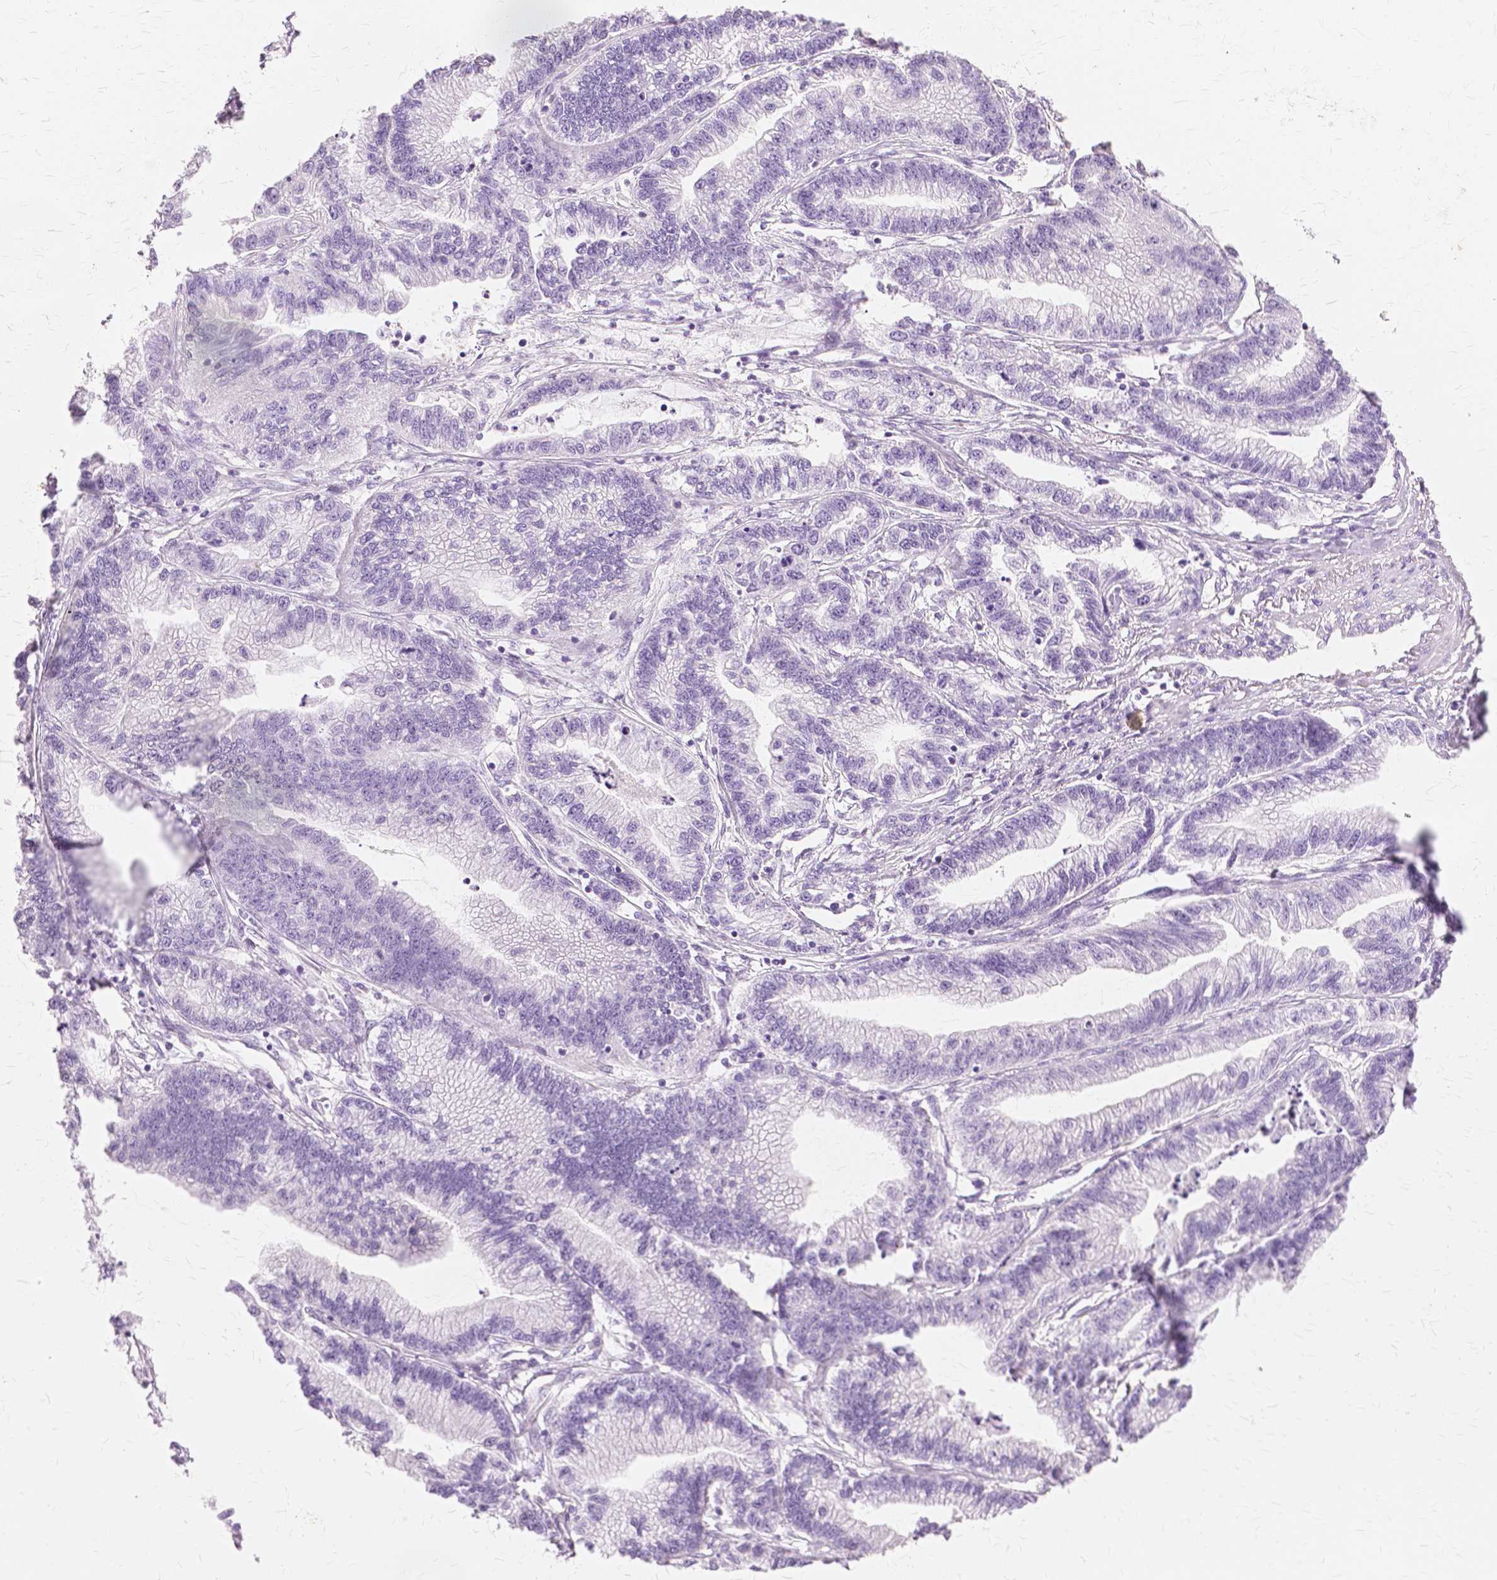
{"staining": {"intensity": "negative", "quantity": "none", "location": "none"}, "tissue": "stomach cancer", "cell_type": "Tumor cells", "image_type": "cancer", "snomed": [{"axis": "morphology", "description": "Adenocarcinoma, NOS"}, {"axis": "topography", "description": "Stomach"}], "caption": "Human stomach cancer stained for a protein using IHC demonstrates no staining in tumor cells.", "gene": "TGM1", "patient": {"sex": "male", "age": 83}}